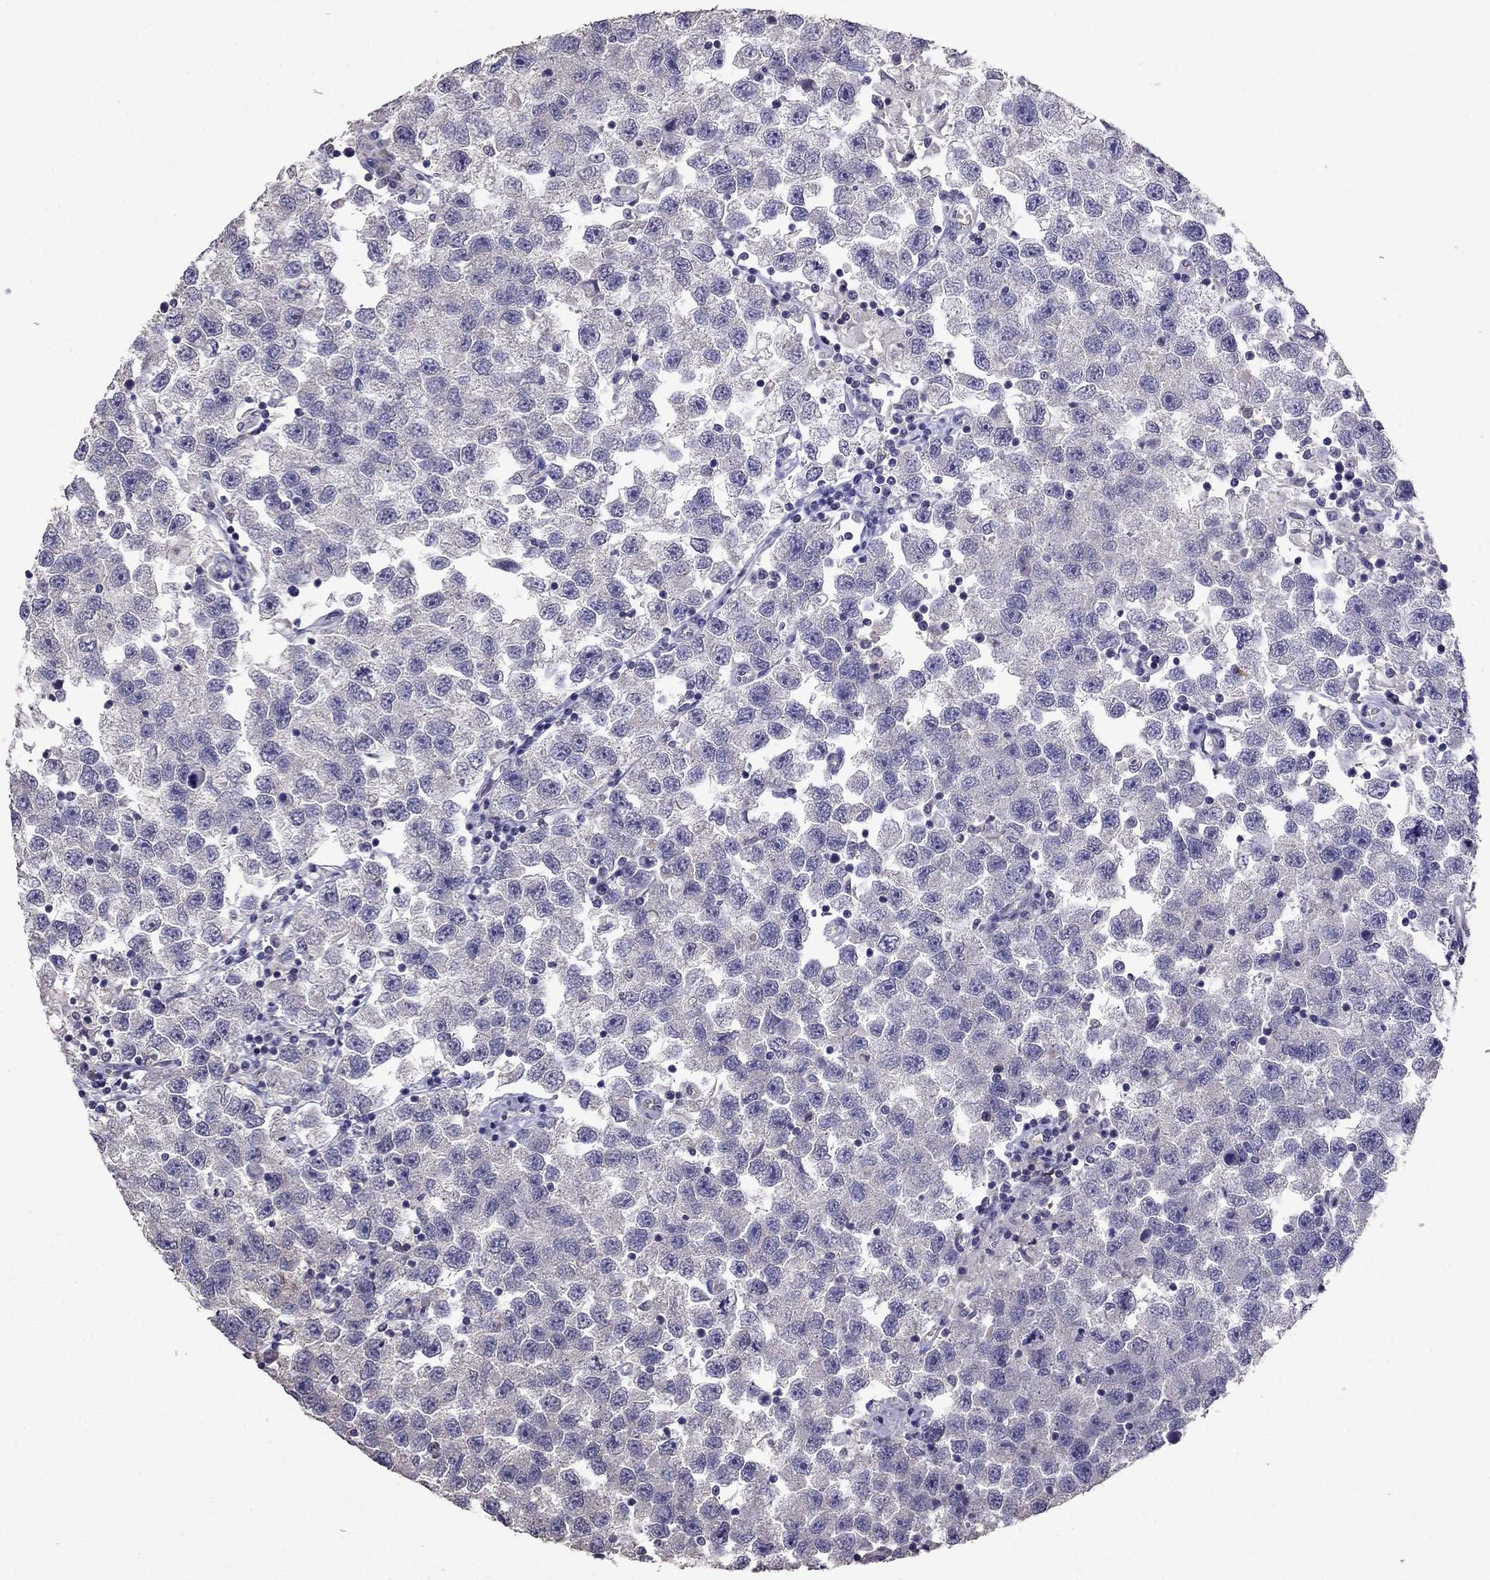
{"staining": {"intensity": "negative", "quantity": "none", "location": "none"}, "tissue": "testis cancer", "cell_type": "Tumor cells", "image_type": "cancer", "snomed": [{"axis": "morphology", "description": "Seminoma, NOS"}, {"axis": "topography", "description": "Testis"}], "caption": "Seminoma (testis) stained for a protein using IHC exhibits no staining tumor cells.", "gene": "RFLNB", "patient": {"sex": "male", "age": 26}}